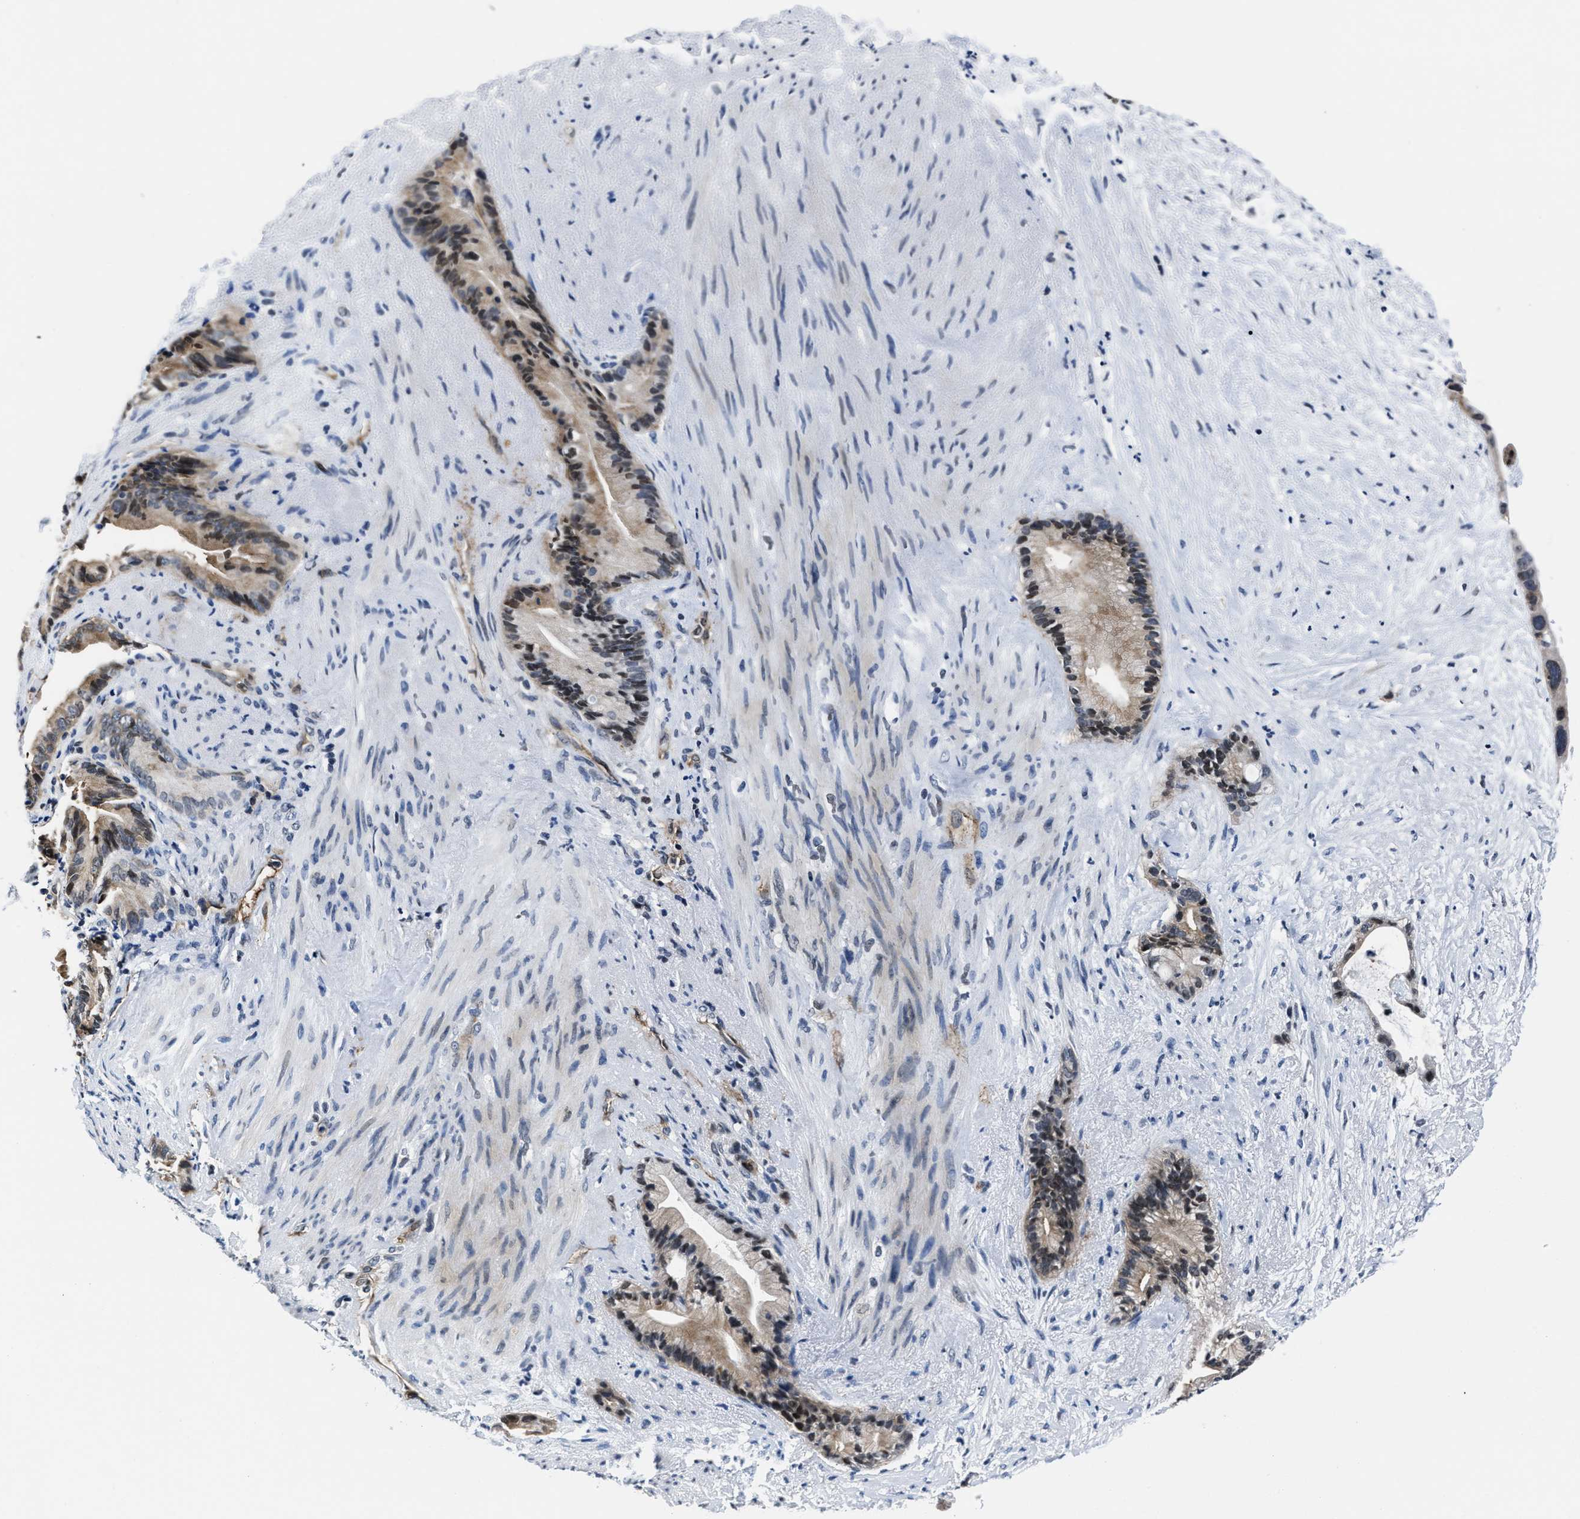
{"staining": {"intensity": "weak", "quantity": ">75%", "location": "cytoplasmic/membranous"}, "tissue": "liver cancer", "cell_type": "Tumor cells", "image_type": "cancer", "snomed": [{"axis": "morphology", "description": "Cholangiocarcinoma"}, {"axis": "topography", "description": "Liver"}], "caption": "The immunohistochemical stain labels weak cytoplasmic/membranous staining in tumor cells of liver cholangiocarcinoma tissue.", "gene": "MARCKSL1", "patient": {"sex": "female", "age": 55}}